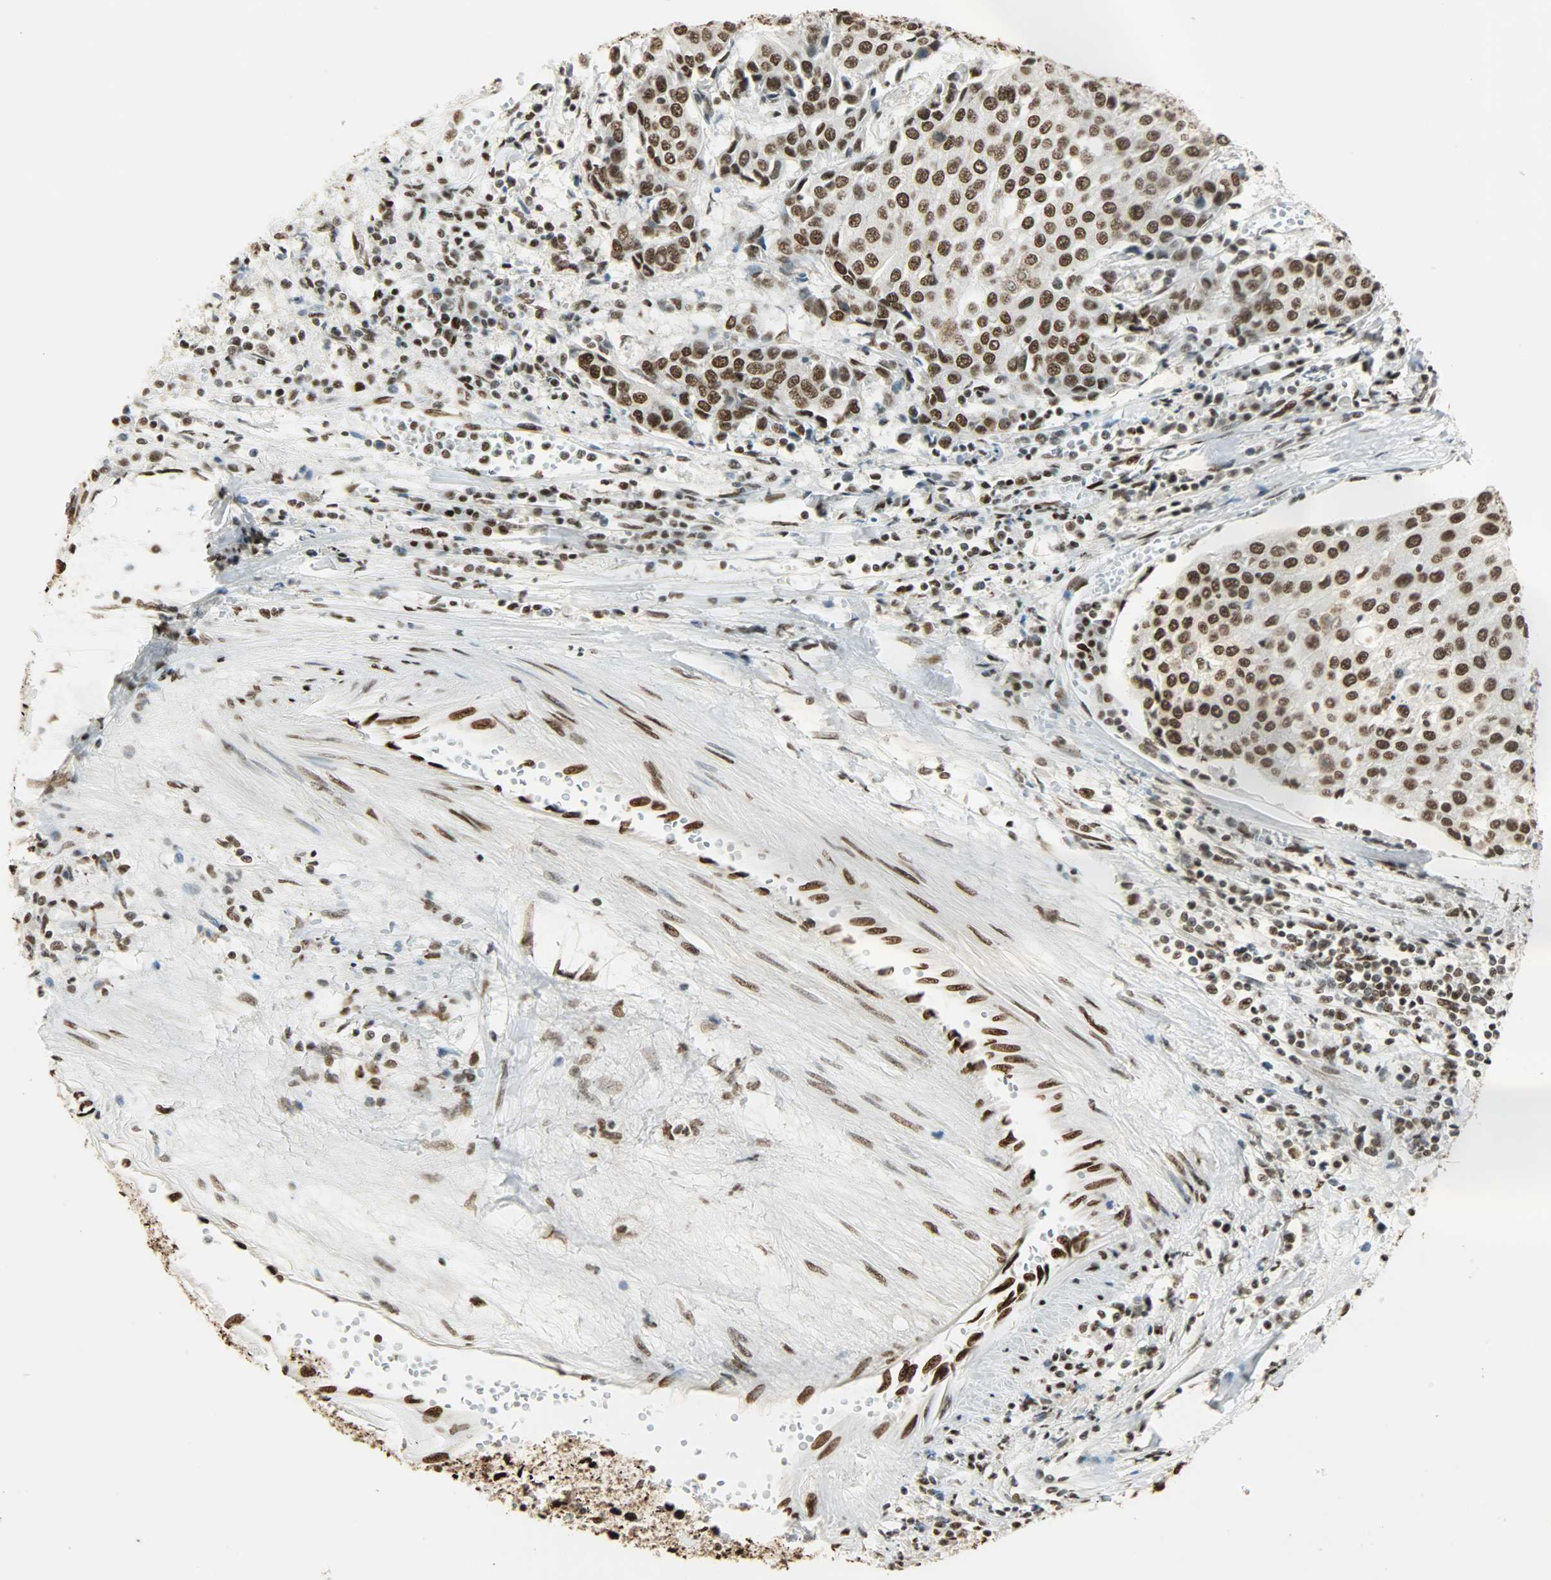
{"staining": {"intensity": "strong", "quantity": ">75%", "location": "nuclear"}, "tissue": "urothelial cancer", "cell_type": "Tumor cells", "image_type": "cancer", "snomed": [{"axis": "morphology", "description": "Urothelial carcinoma, High grade"}, {"axis": "topography", "description": "Urinary bladder"}], "caption": "A brown stain labels strong nuclear staining of a protein in urothelial cancer tumor cells.", "gene": "MYEF2", "patient": {"sex": "female", "age": 85}}